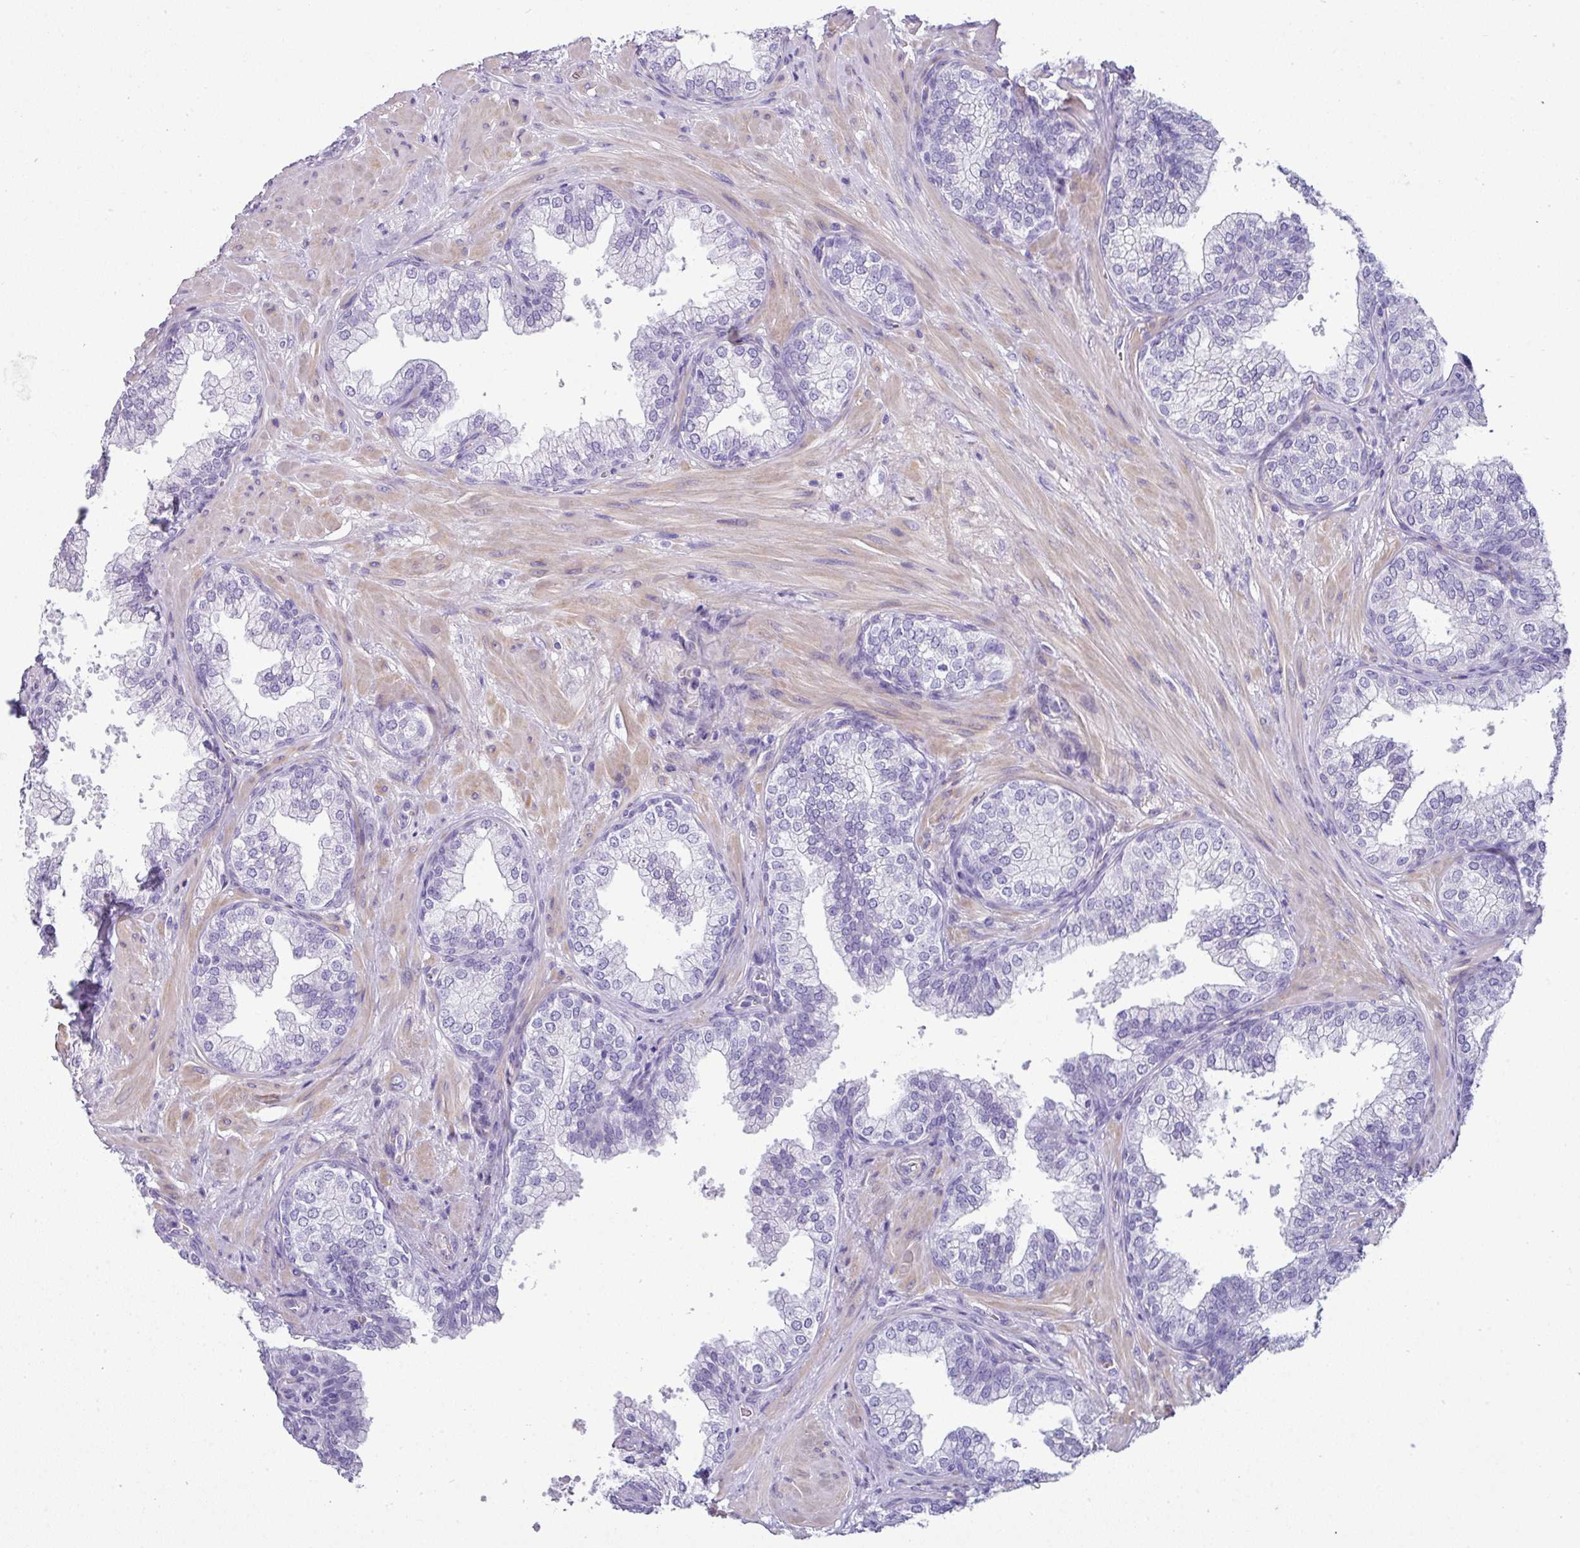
{"staining": {"intensity": "negative", "quantity": "none", "location": "none"}, "tissue": "prostate", "cell_type": "Glandular cells", "image_type": "normal", "snomed": [{"axis": "morphology", "description": "Normal tissue, NOS"}, {"axis": "topography", "description": "Prostate"}], "caption": "The photomicrograph demonstrates no staining of glandular cells in benign prostate. The staining was performed using DAB to visualize the protein expression in brown, while the nuclei were stained in blue with hematoxylin (Magnification: 20x).", "gene": "VCX2", "patient": {"sex": "male", "age": 60}}